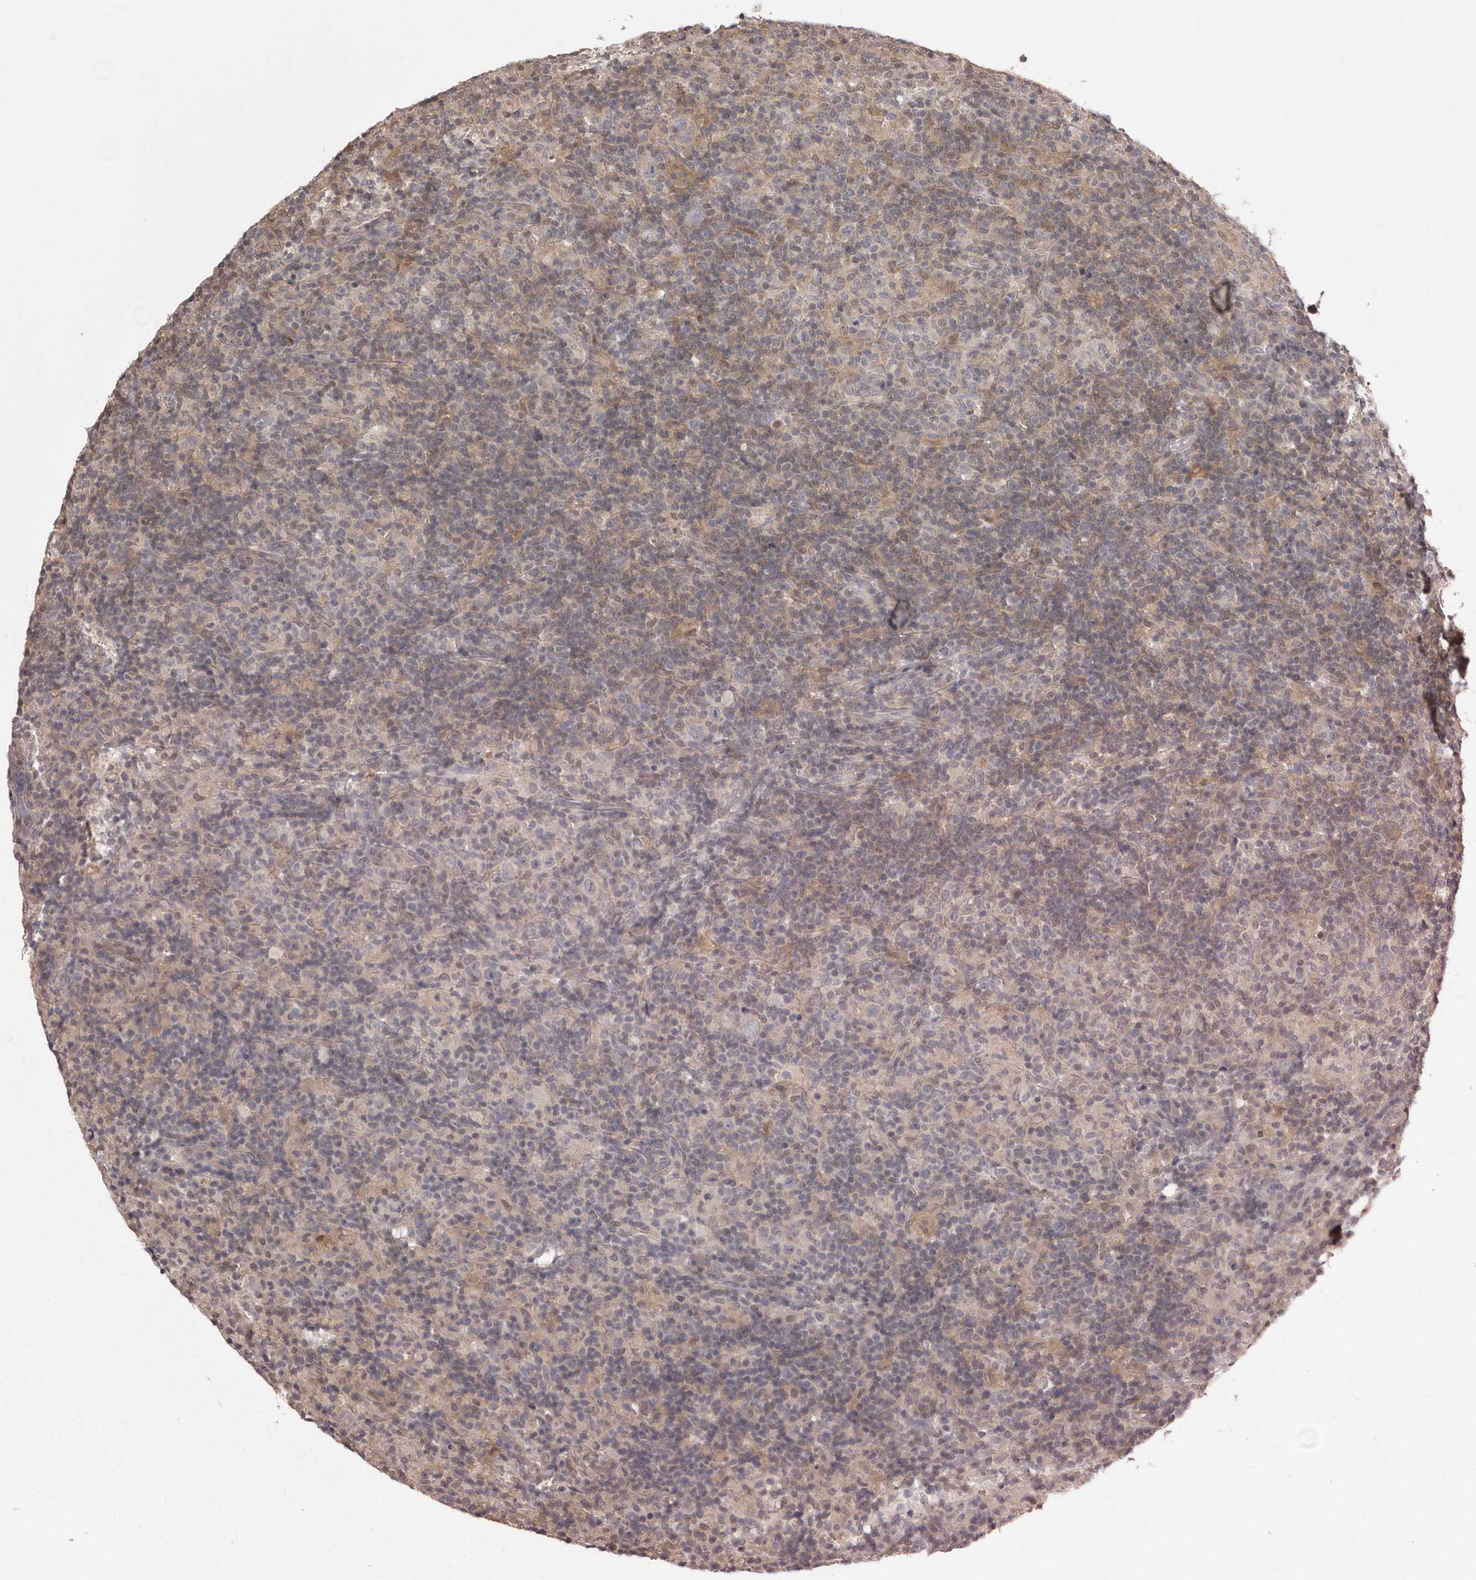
{"staining": {"intensity": "negative", "quantity": "none", "location": "none"}, "tissue": "lymphoma", "cell_type": "Tumor cells", "image_type": "cancer", "snomed": [{"axis": "morphology", "description": "Hodgkin's disease, NOS"}, {"axis": "topography", "description": "Lymph node"}], "caption": "Immunohistochemistry (IHC) histopathology image of neoplastic tissue: Hodgkin's disease stained with DAB exhibits no significant protein expression in tumor cells. (DAB (3,3'-diaminobenzidine) IHC visualized using brightfield microscopy, high magnification).", "gene": "MDH1", "patient": {"sex": "male", "age": 70}}